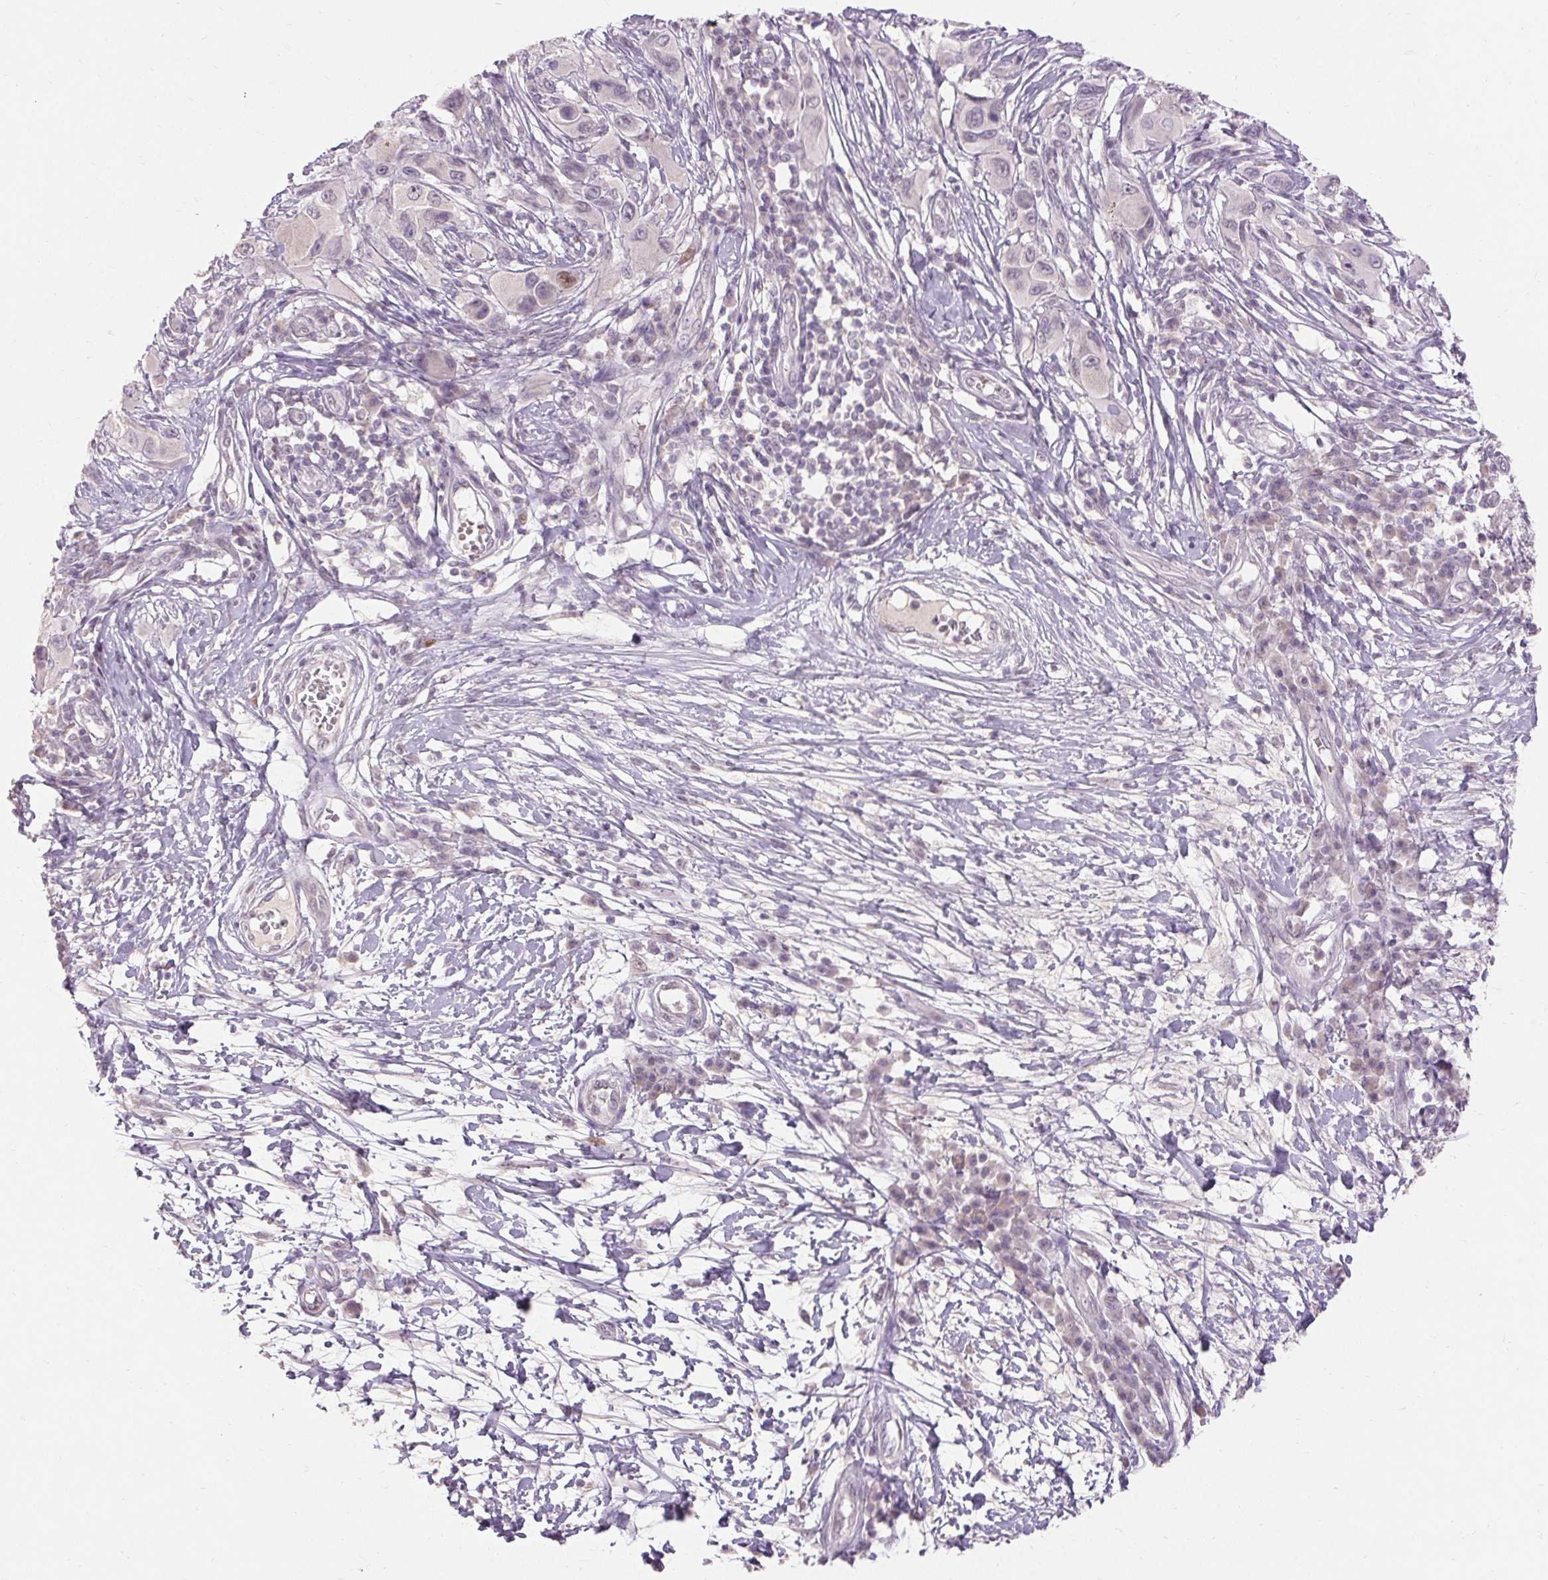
{"staining": {"intensity": "weak", "quantity": "<25%", "location": "nuclear"}, "tissue": "melanoma", "cell_type": "Tumor cells", "image_type": "cancer", "snomed": [{"axis": "morphology", "description": "Malignant melanoma, NOS"}, {"axis": "topography", "description": "Skin"}], "caption": "Immunohistochemical staining of malignant melanoma displays no significant expression in tumor cells.", "gene": "SKP2", "patient": {"sex": "male", "age": 53}}